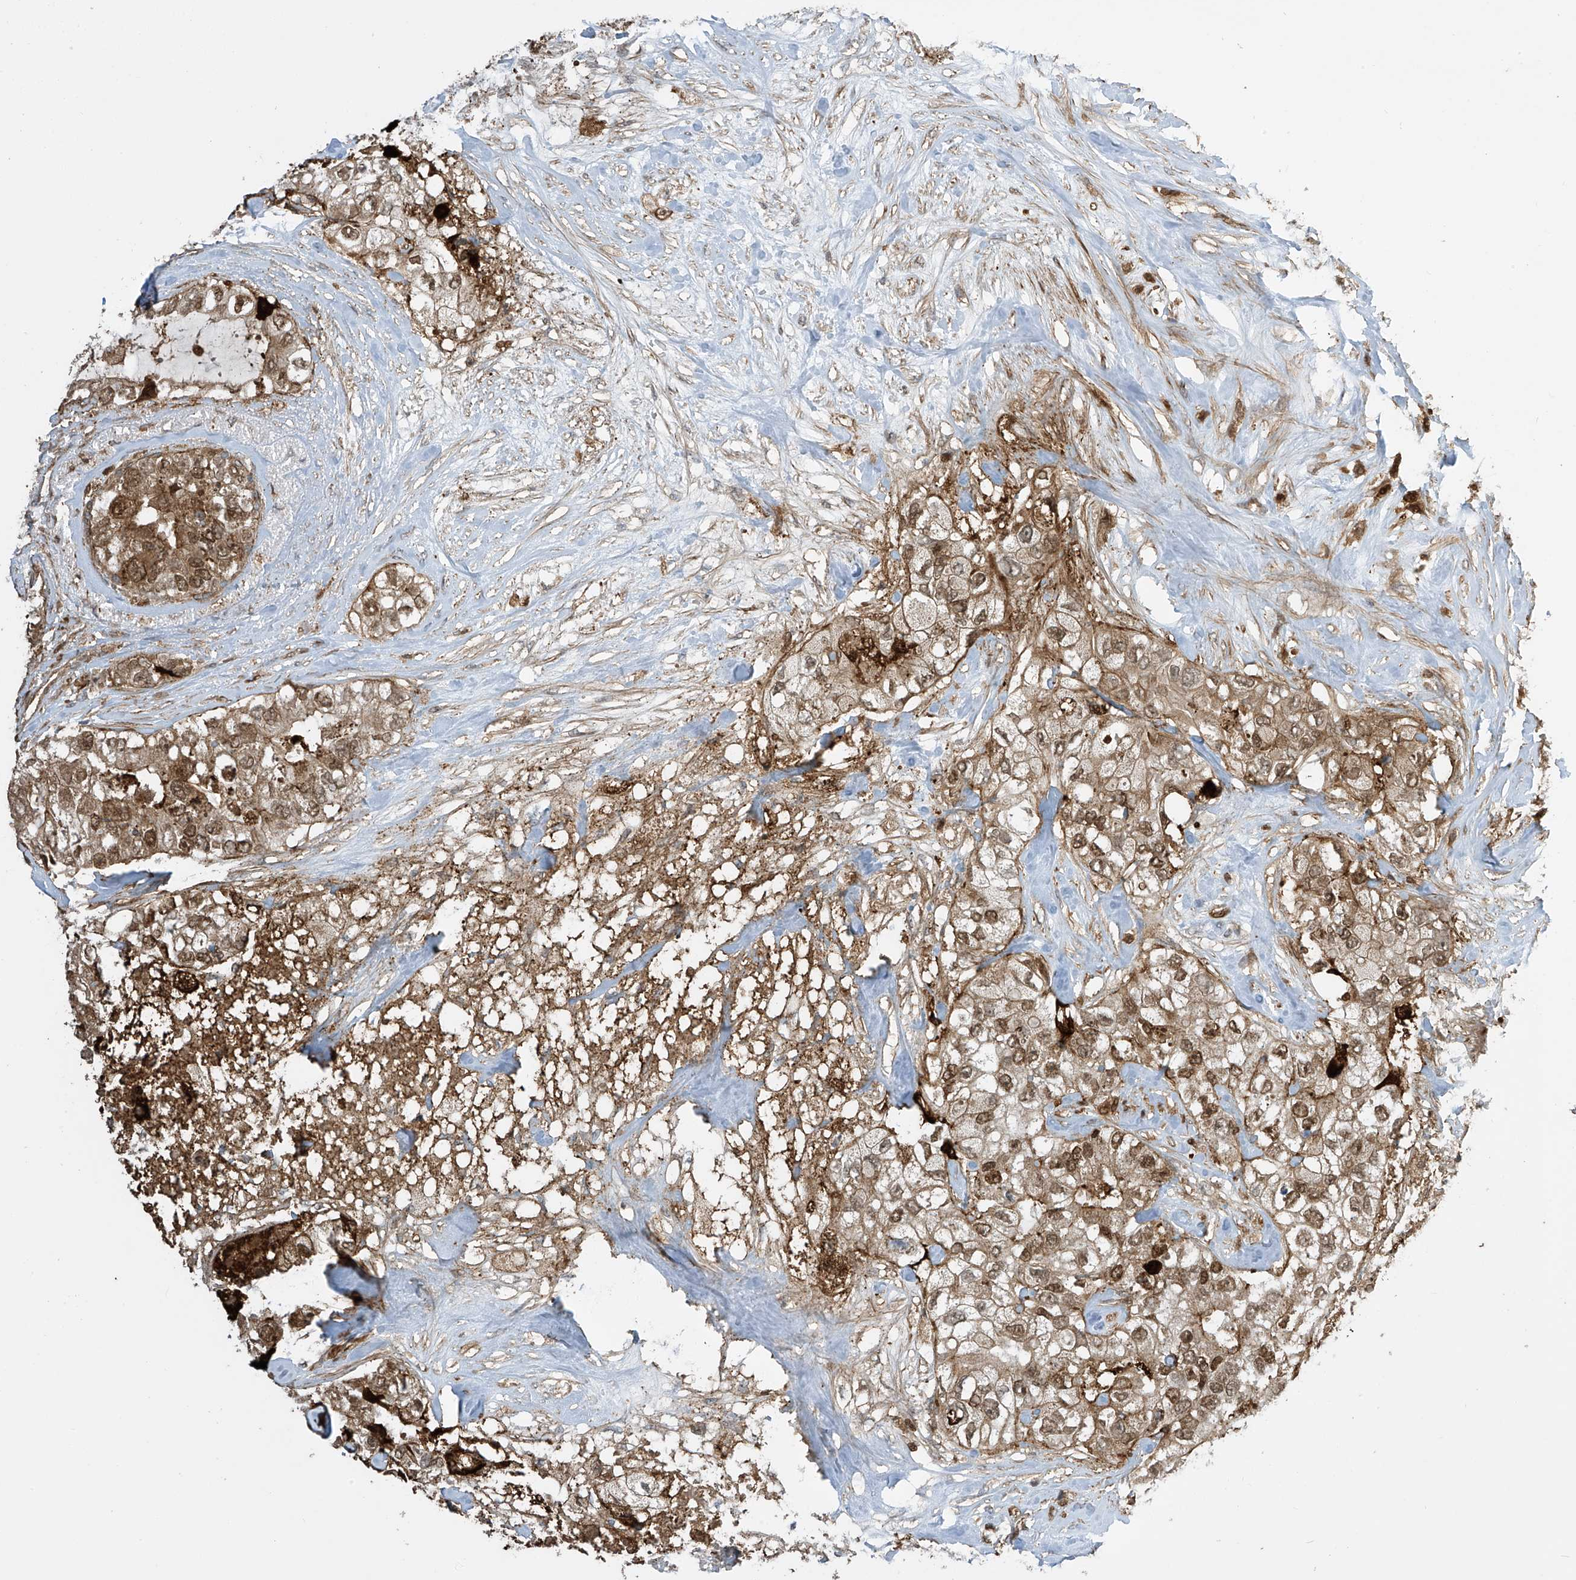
{"staining": {"intensity": "moderate", "quantity": ">75%", "location": "cytoplasmic/membranous,nuclear"}, "tissue": "breast cancer", "cell_type": "Tumor cells", "image_type": "cancer", "snomed": [{"axis": "morphology", "description": "Duct carcinoma"}, {"axis": "topography", "description": "Breast"}], "caption": "Immunohistochemistry (IHC) micrograph of neoplastic tissue: human breast cancer (intraductal carcinoma) stained using immunohistochemistry shows medium levels of moderate protein expression localized specifically in the cytoplasmic/membranous and nuclear of tumor cells, appearing as a cytoplasmic/membranous and nuclear brown color.", "gene": "ATAD2B", "patient": {"sex": "female", "age": 62}}